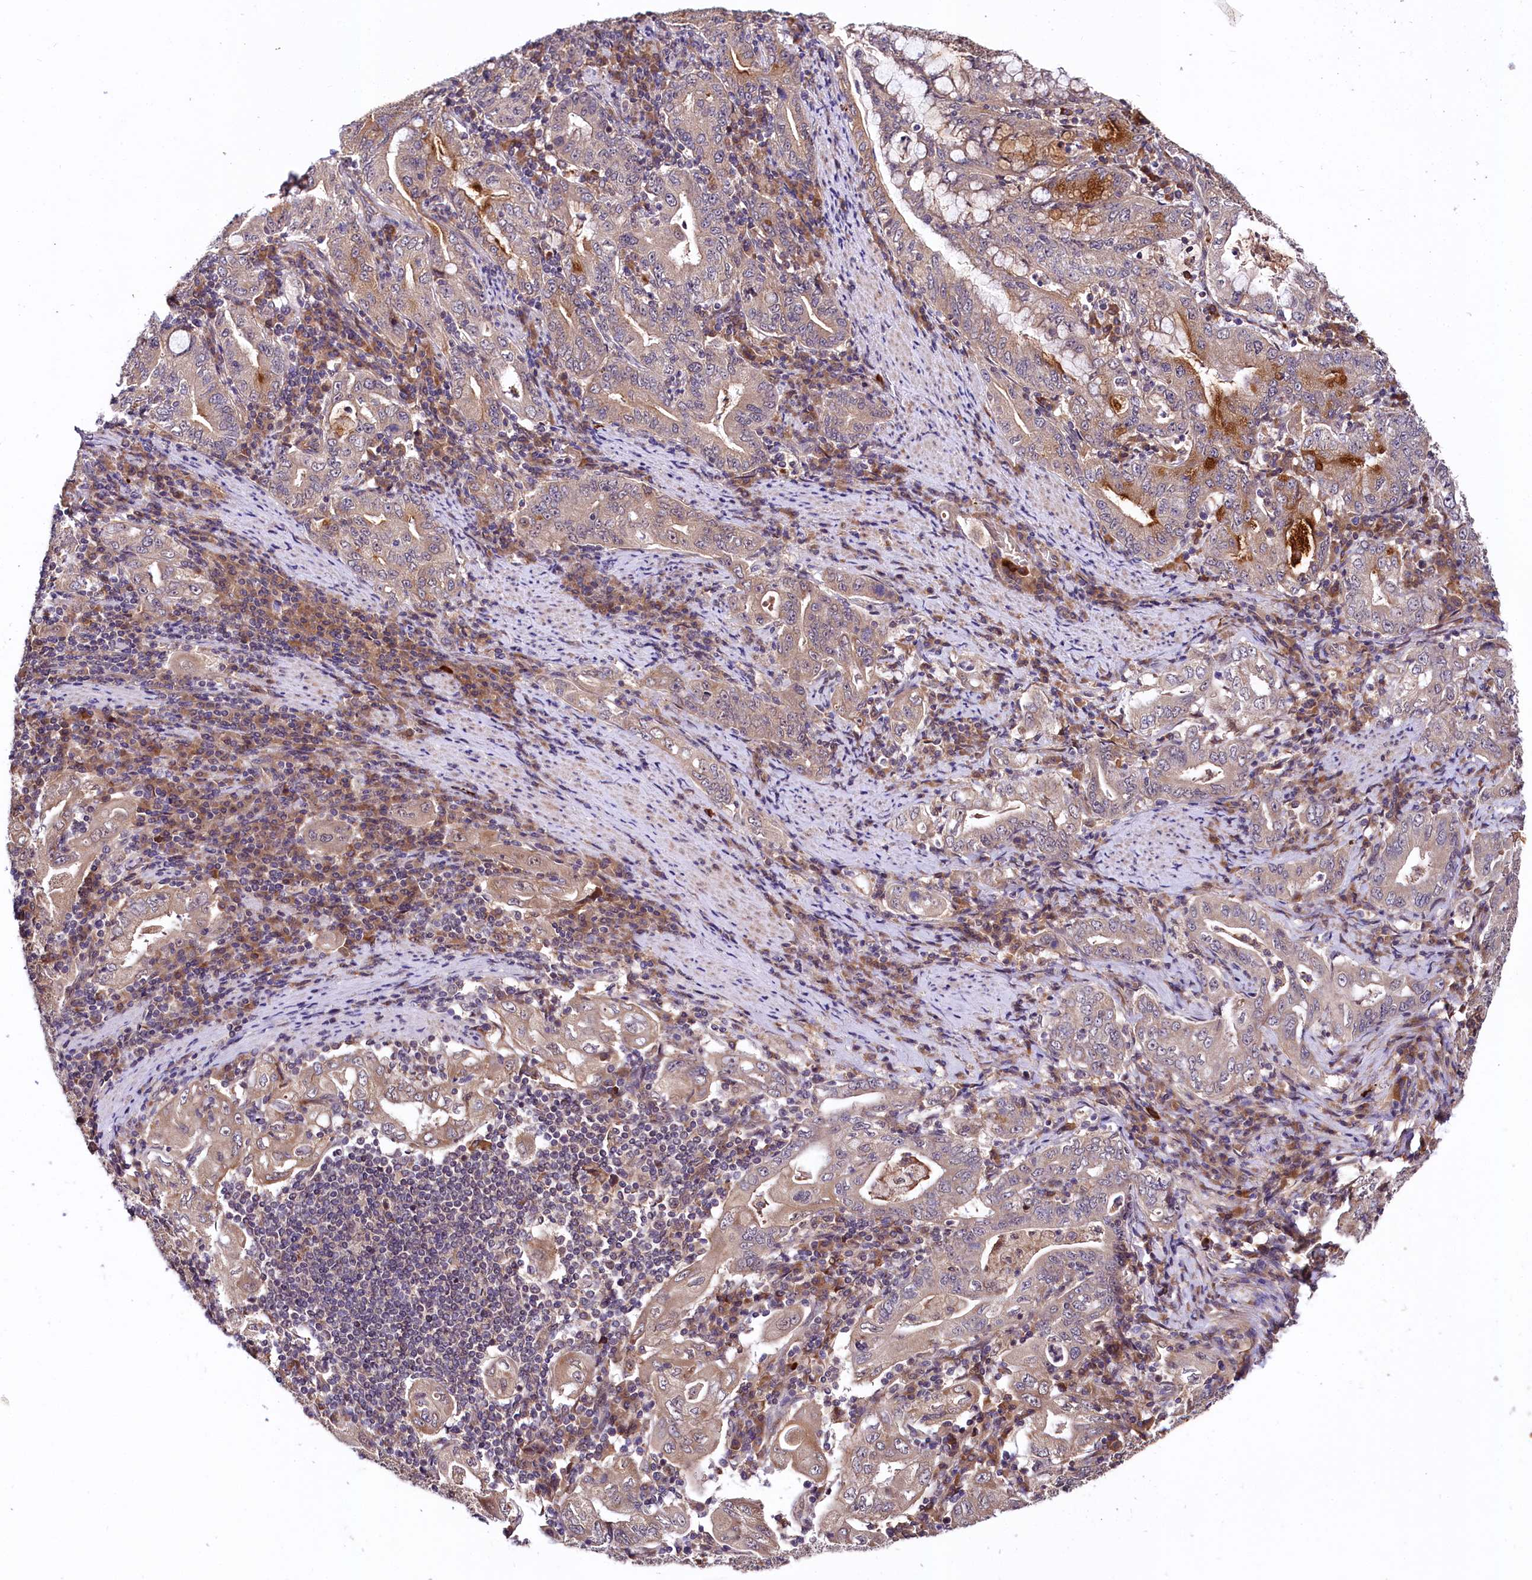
{"staining": {"intensity": "weak", "quantity": "<25%", "location": "cytoplasmic/membranous"}, "tissue": "stomach cancer", "cell_type": "Tumor cells", "image_type": "cancer", "snomed": [{"axis": "morphology", "description": "Normal tissue, NOS"}, {"axis": "morphology", "description": "Adenocarcinoma, NOS"}, {"axis": "topography", "description": "Esophagus"}, {"axis": "topography", "description": "Stomach, upper"}, {"axis": "topography", "description": "Peripheral nerve tissue"}], "caption": "Micrograph shows no protein positivity in tumor cells of stomach adenocarcinoma tissue.", "gene": "UBE3A", "patient": {"sex": "male", "age": 62}}